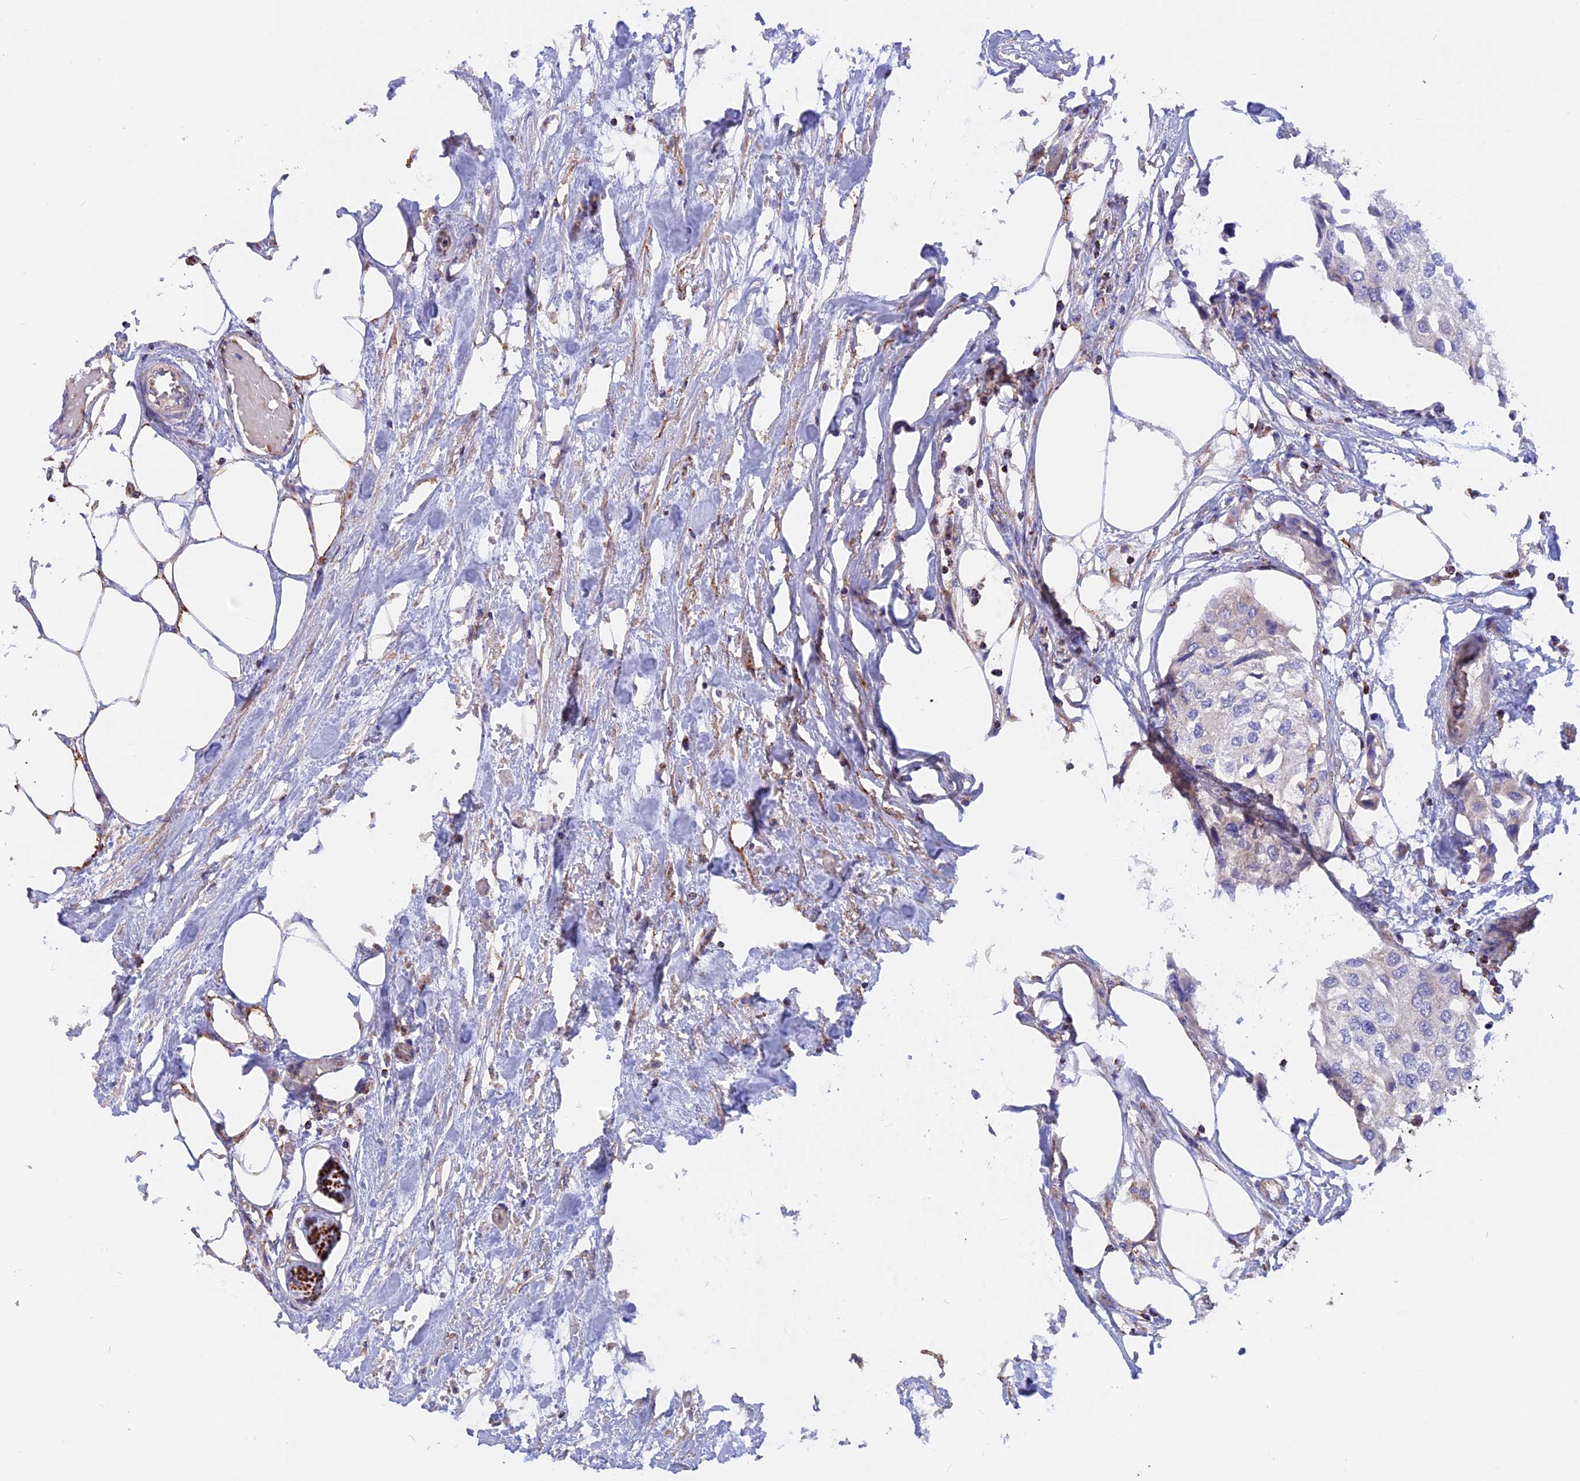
{"staining": {"intensity": "negative", "quantity": "none", "location": "none"}, "tissue": "urothelial cancer", "cell_type": "Tumor cells", "image_type": "cancer", "snomed": [{"axis": "morphology", "description": "Urothelial carcinoma, High grade"}, {"axis": "topography", "description": "Urinary bladder"}], "caption": "Photomicrograph shows no protein staining in tumor cells of high-grade urothelial carcinoma tissue. The staining was performed using DAB to visualize the protein expression in brown, while the nuclei were stained in blue with hematoxylin (Magnification: 20x).", "gene": "GCDH", "patient": {"sex": "male", "age": 64}}